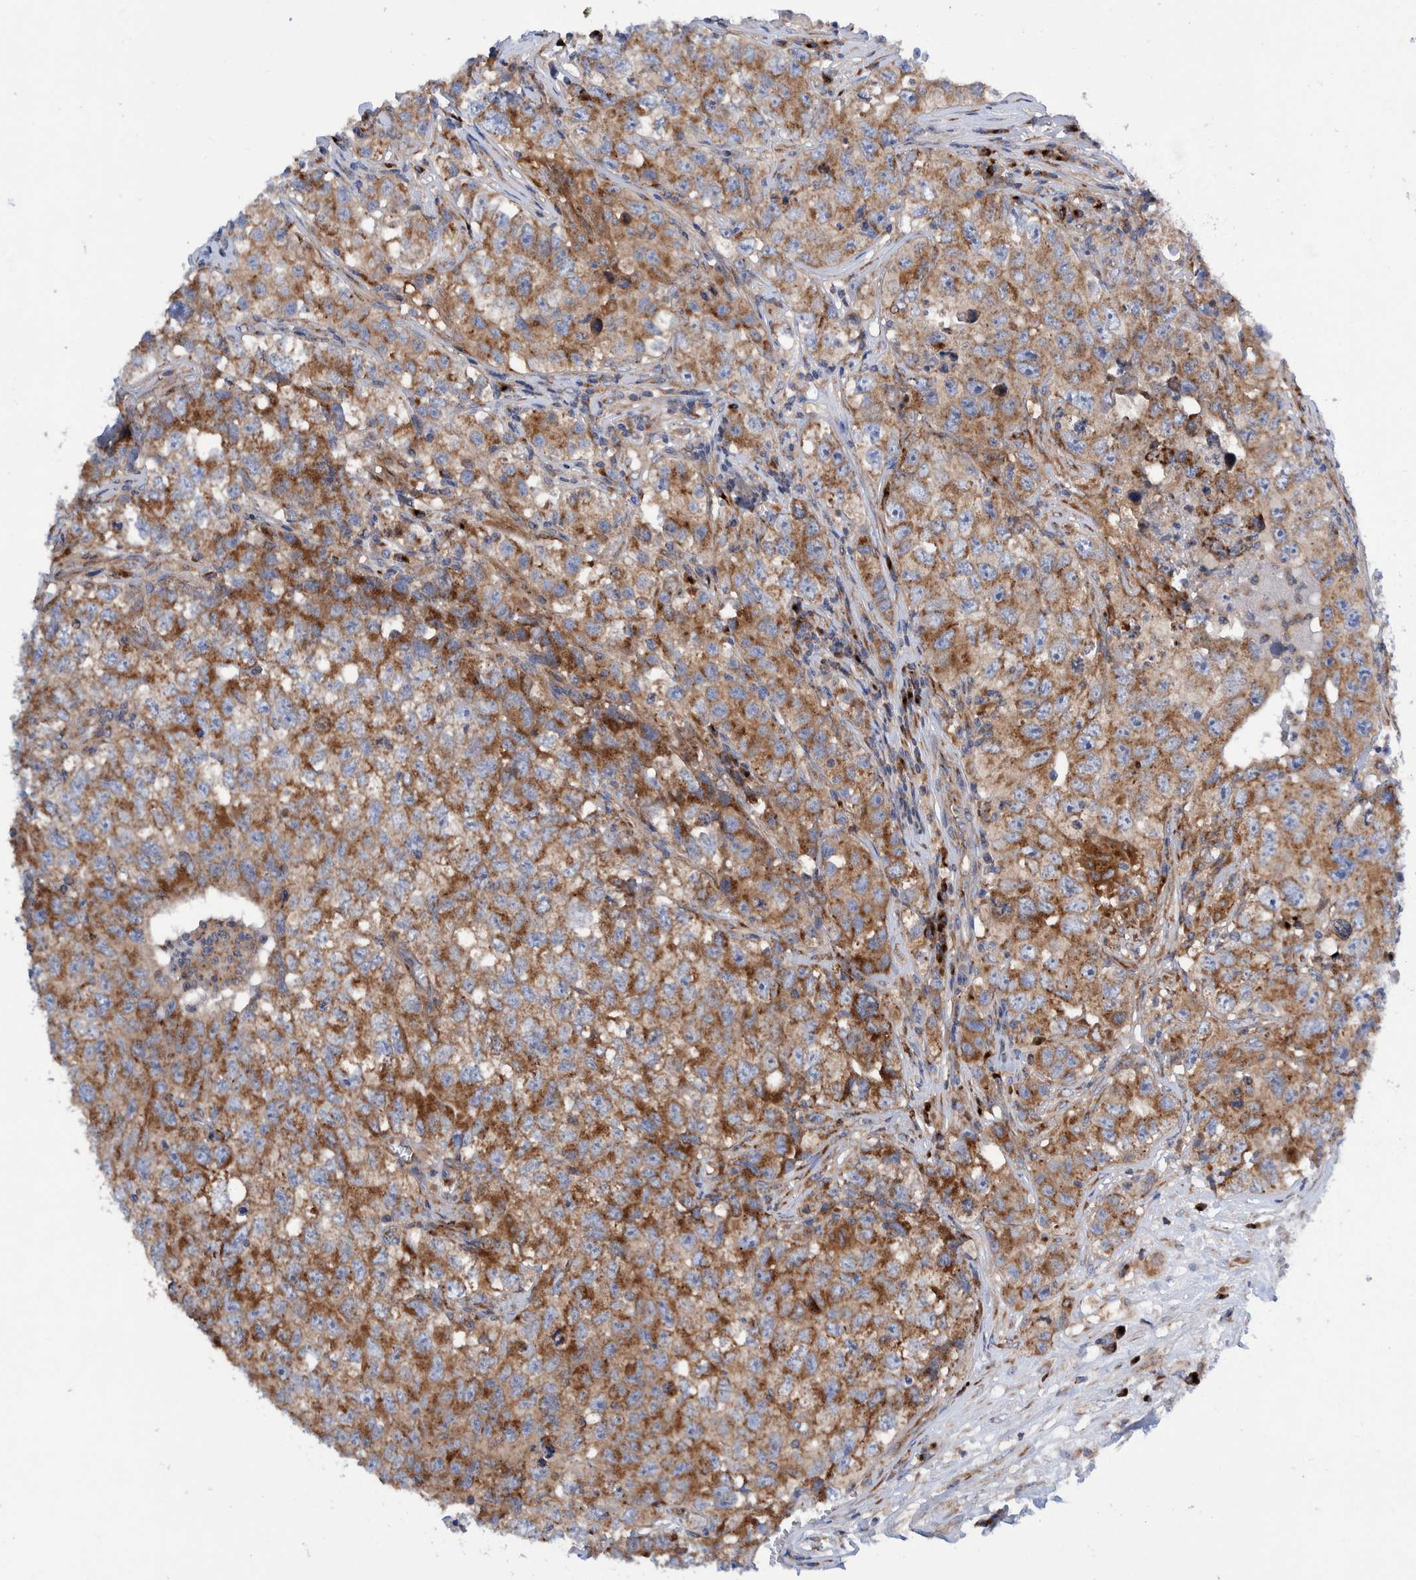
{"staining": {"intensity": "moderate", "quantity": ">75%", "location": "cytoplasmic/membranous"}, "tissue": "testis cancer", "cell_type": "Tumor cells", "image_type": "cancer", "snomed": [{"axis": "morphology", "description": "Seminoma, NOS"}, {"axis": "morphology", "description": "Carcinoma, Embryonal, NOS"}, {"axis": "topography", "description": "Testis"}], "caption": "Moderate cytoplasmic/membranous positivity is identified in about >75% of tumor cells in testis cancer (embryonal carcinoma). (DAB (3,3'-diaminobenzidine) IHC with brightfield microscopy, high magnification).", "gene": "TRIM58", "patient": {"sex": "male", "age": 43}}